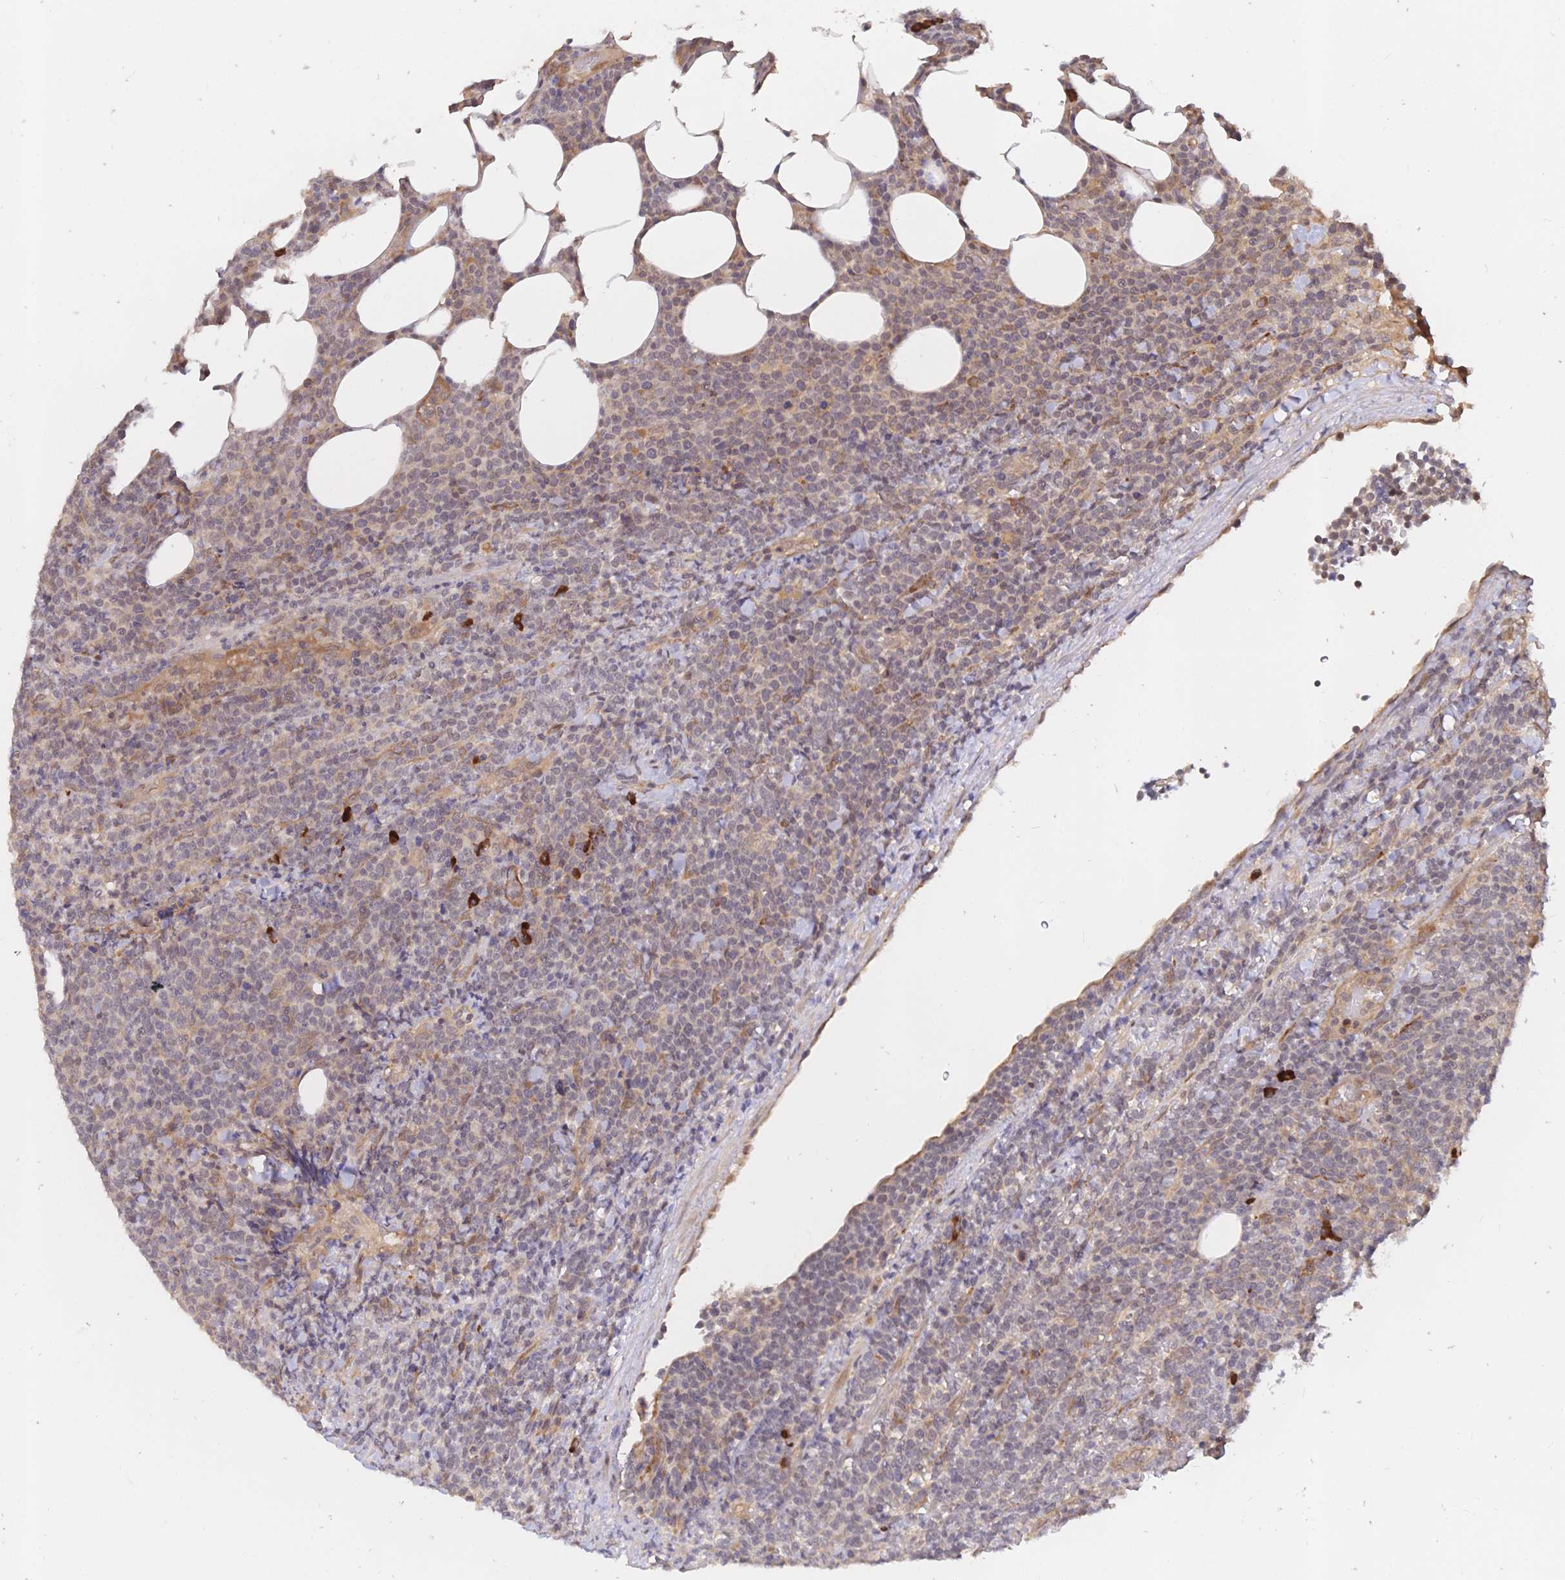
{"staining": {"intensity": "weak", "quantity": "25%-75%", "location": "cytoplasmic/membranous"}, "tissue": "lymphoma", "cell_type": "Tumor cells", "image_type": "cancer", "snomed": [{"axis": "morphology", "description": "Malignant lymphoma, non-Hodgkin's type, High grade"}, {"axis": "topography", "description": "Lymph node"}], "caption": "Immunohistochemical staining of lymphoma reveals weak cytoplasmic/membranous protein positivity in about 25%-75% of tumor cells. Using DAB (brown) and hematoxylin (blue) stains, captured at high magnification using brightfield microscopy.", "gene": "LMO4", "patient": {"sex": "male", "age": 61}}